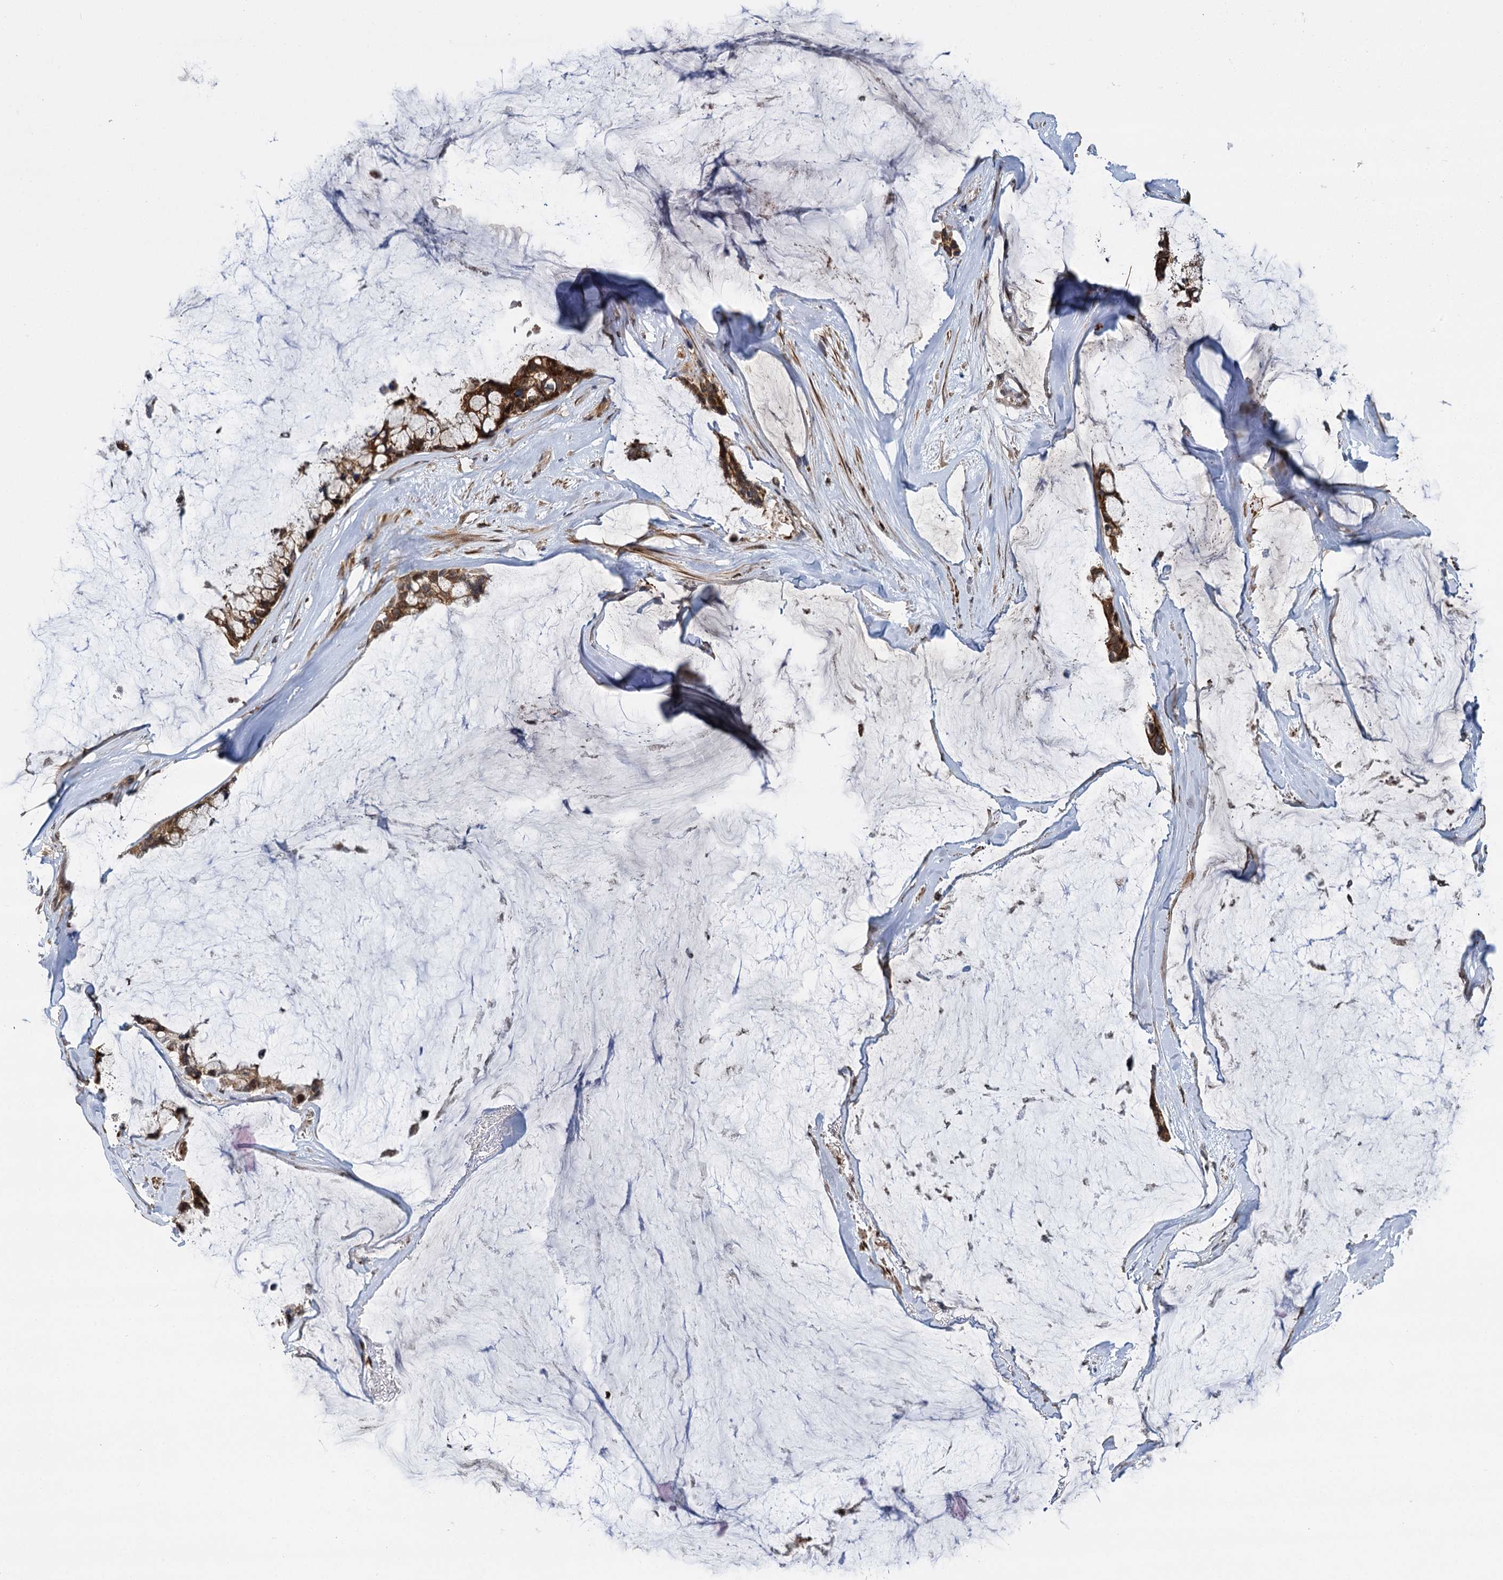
{"staining": {"intensity": "strong", "quantity": ">75%", "location": "cytoplasmic/membranous"}, "tissue": "ovarian cancer", "cell_type": "Tumor cells", "image_type": "cancer", "snomed": [{"axis": "morphology", "description": "Cystadenocarcinoma, mucinous, NOS"}, {"axis": "topography", "description": "Ovary"}], "caption": "High-power microscopy captured an immunohistochemistry (IHC) micrograph of ovarian cancer, revealing strong cytoplasmic/membranous expression in approximately >75% of tumor cells.", "gene": "GAL3ST4", "patient": {"sex": "female", "age": 39}}